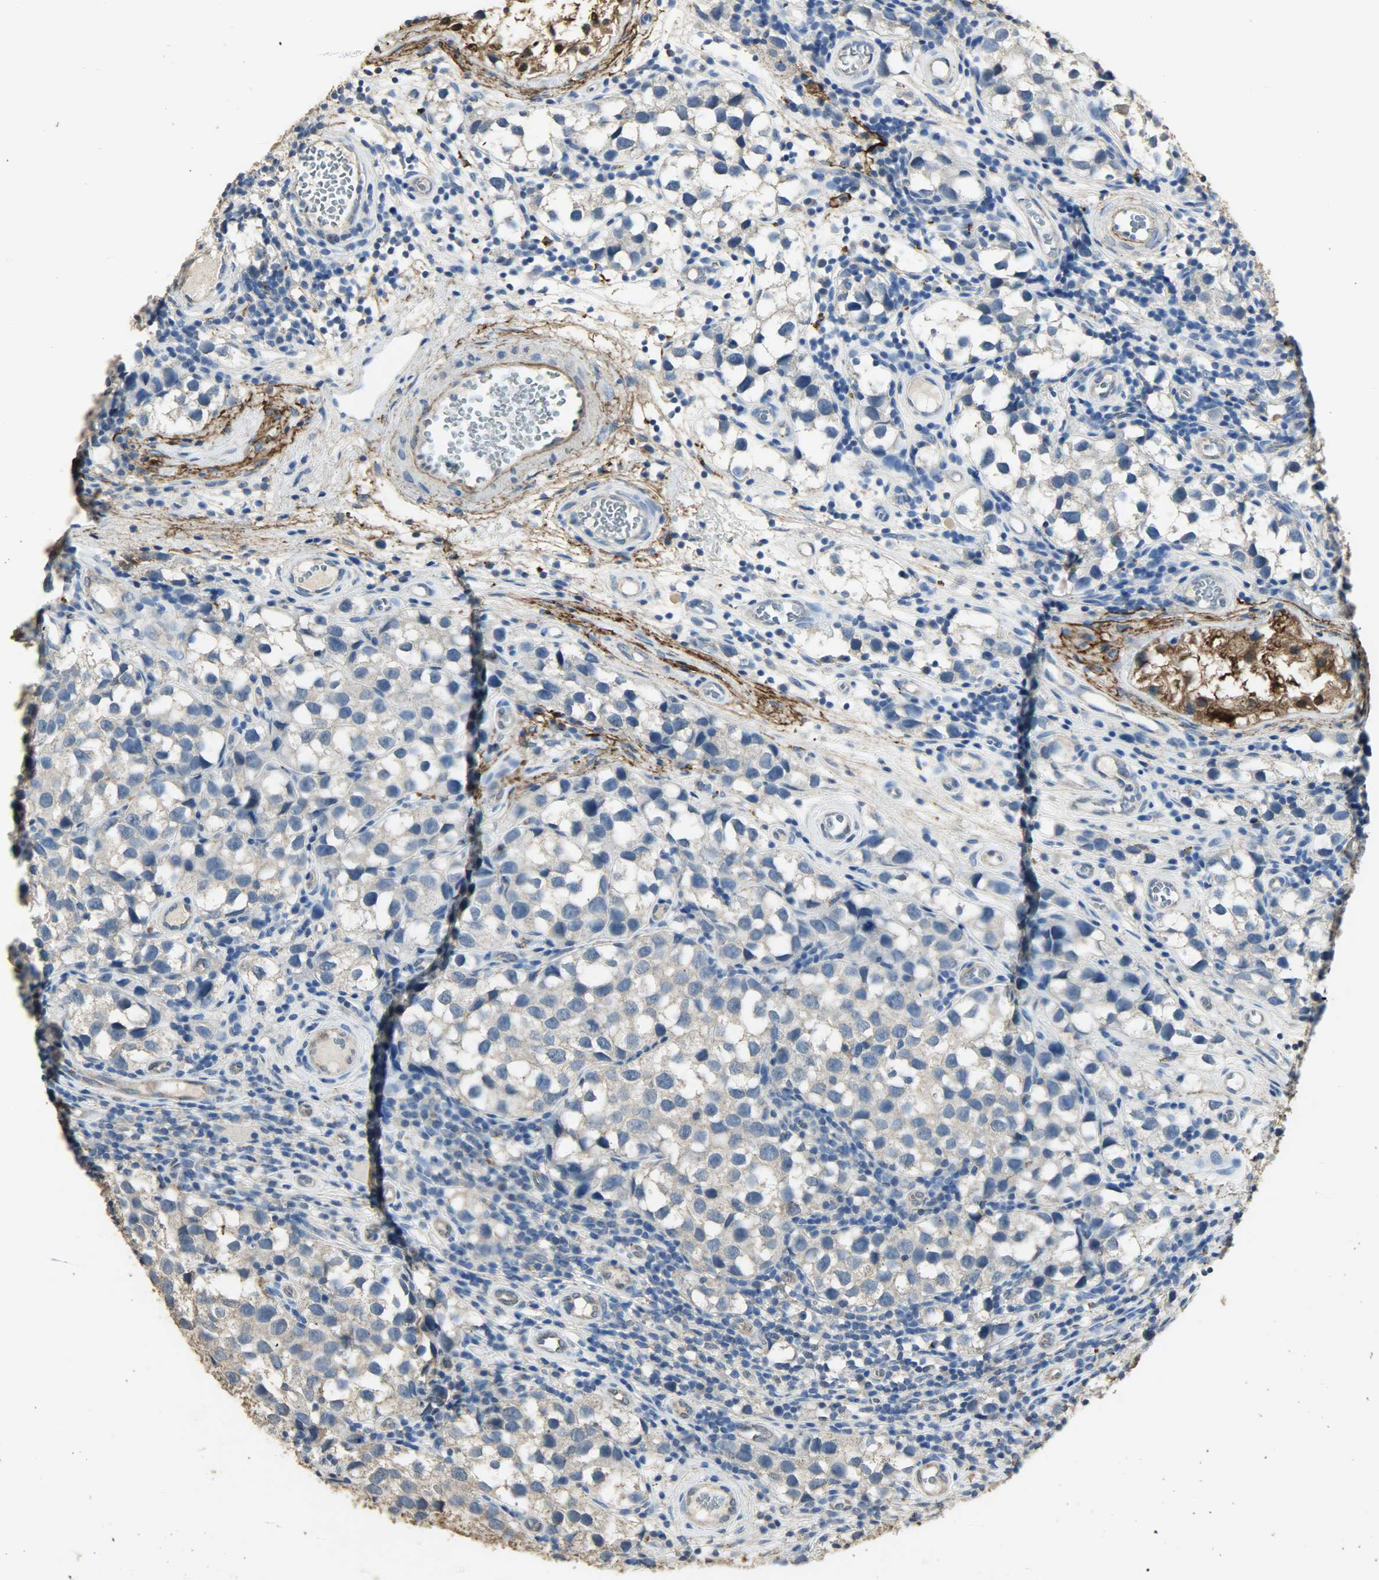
{"staining": {"intensity": "negative", "quantity": "none", "location": "none"}, "tissue": "testis cancer", "cell_type": "Tumor cells", "image_type": "cancer", "snomed": [{"axis": "morphology", "description": "Seminoma, NOS"}, {"axis": "topography", "description": "Testis"}], "caption": "High magnification brightfield microscopy of testis seminoma stained with DAB (3,3'-diaminobenzidine) (brown) and counterstained with hematoxylin (blue): tumor cells show no significant staining.", "gene": "ASB9", "patient": {"sex": "male", "age": 39}}